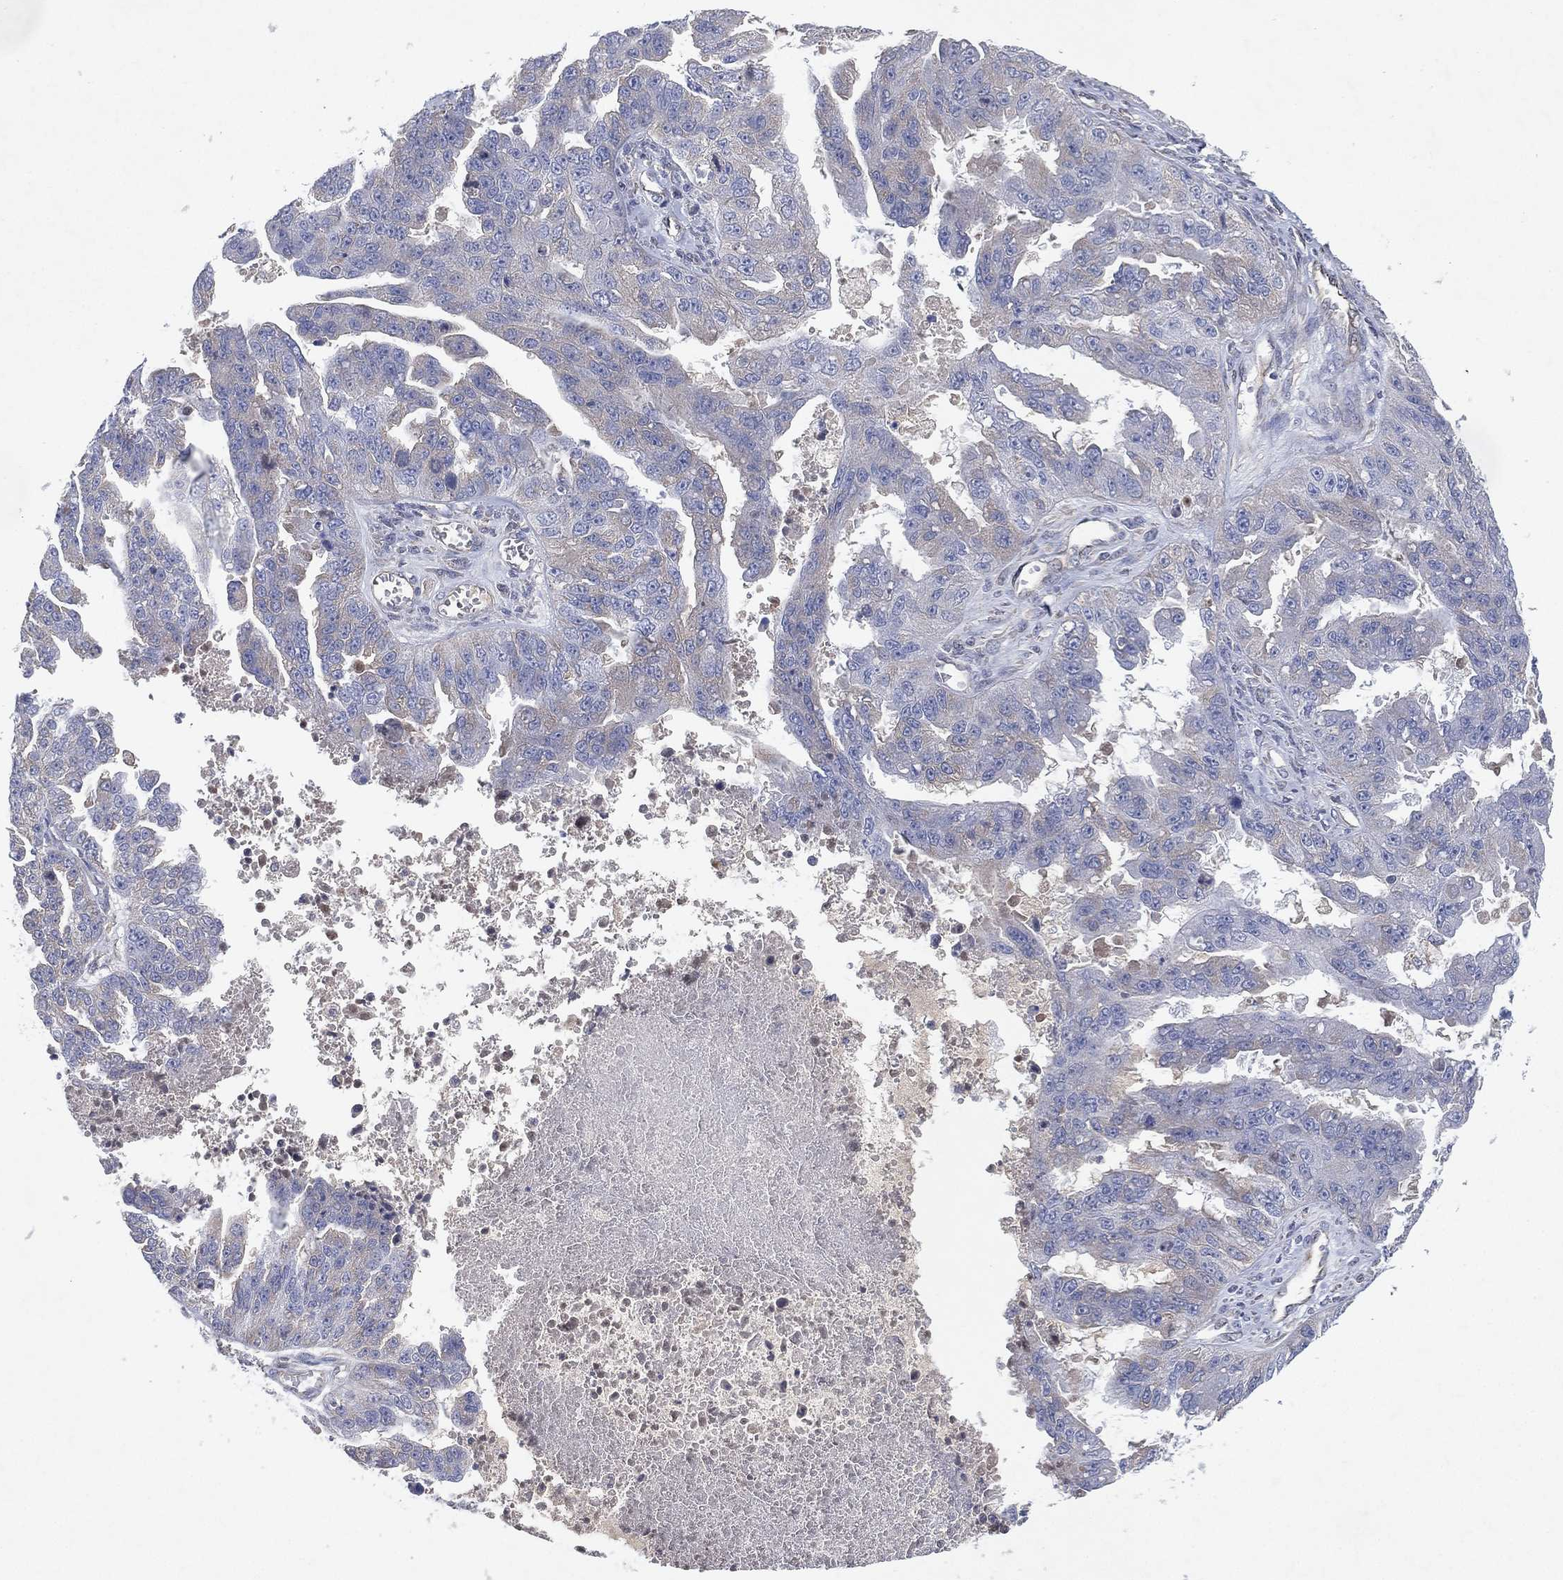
{"staining": {"intensity": "negative", "quantity": "none", "location": "none"}, "tissue": "ovarian cancer", "cell_type": "Tumor cells", "image_type": "cancer", "snomed": [{"axis": "morphology", "description": "Cystadenocarcinoma, serous, NOS"}, {"axis": "topography", "description": "Ovary"}], "caption": "Ovarian serous cystadenocarcinoma stained for a protein using immunohistochemistry (IHC) reveals no staining tumor cells.", "gene": "FLI1", "patient": {"sex": "female", "age": 58}}